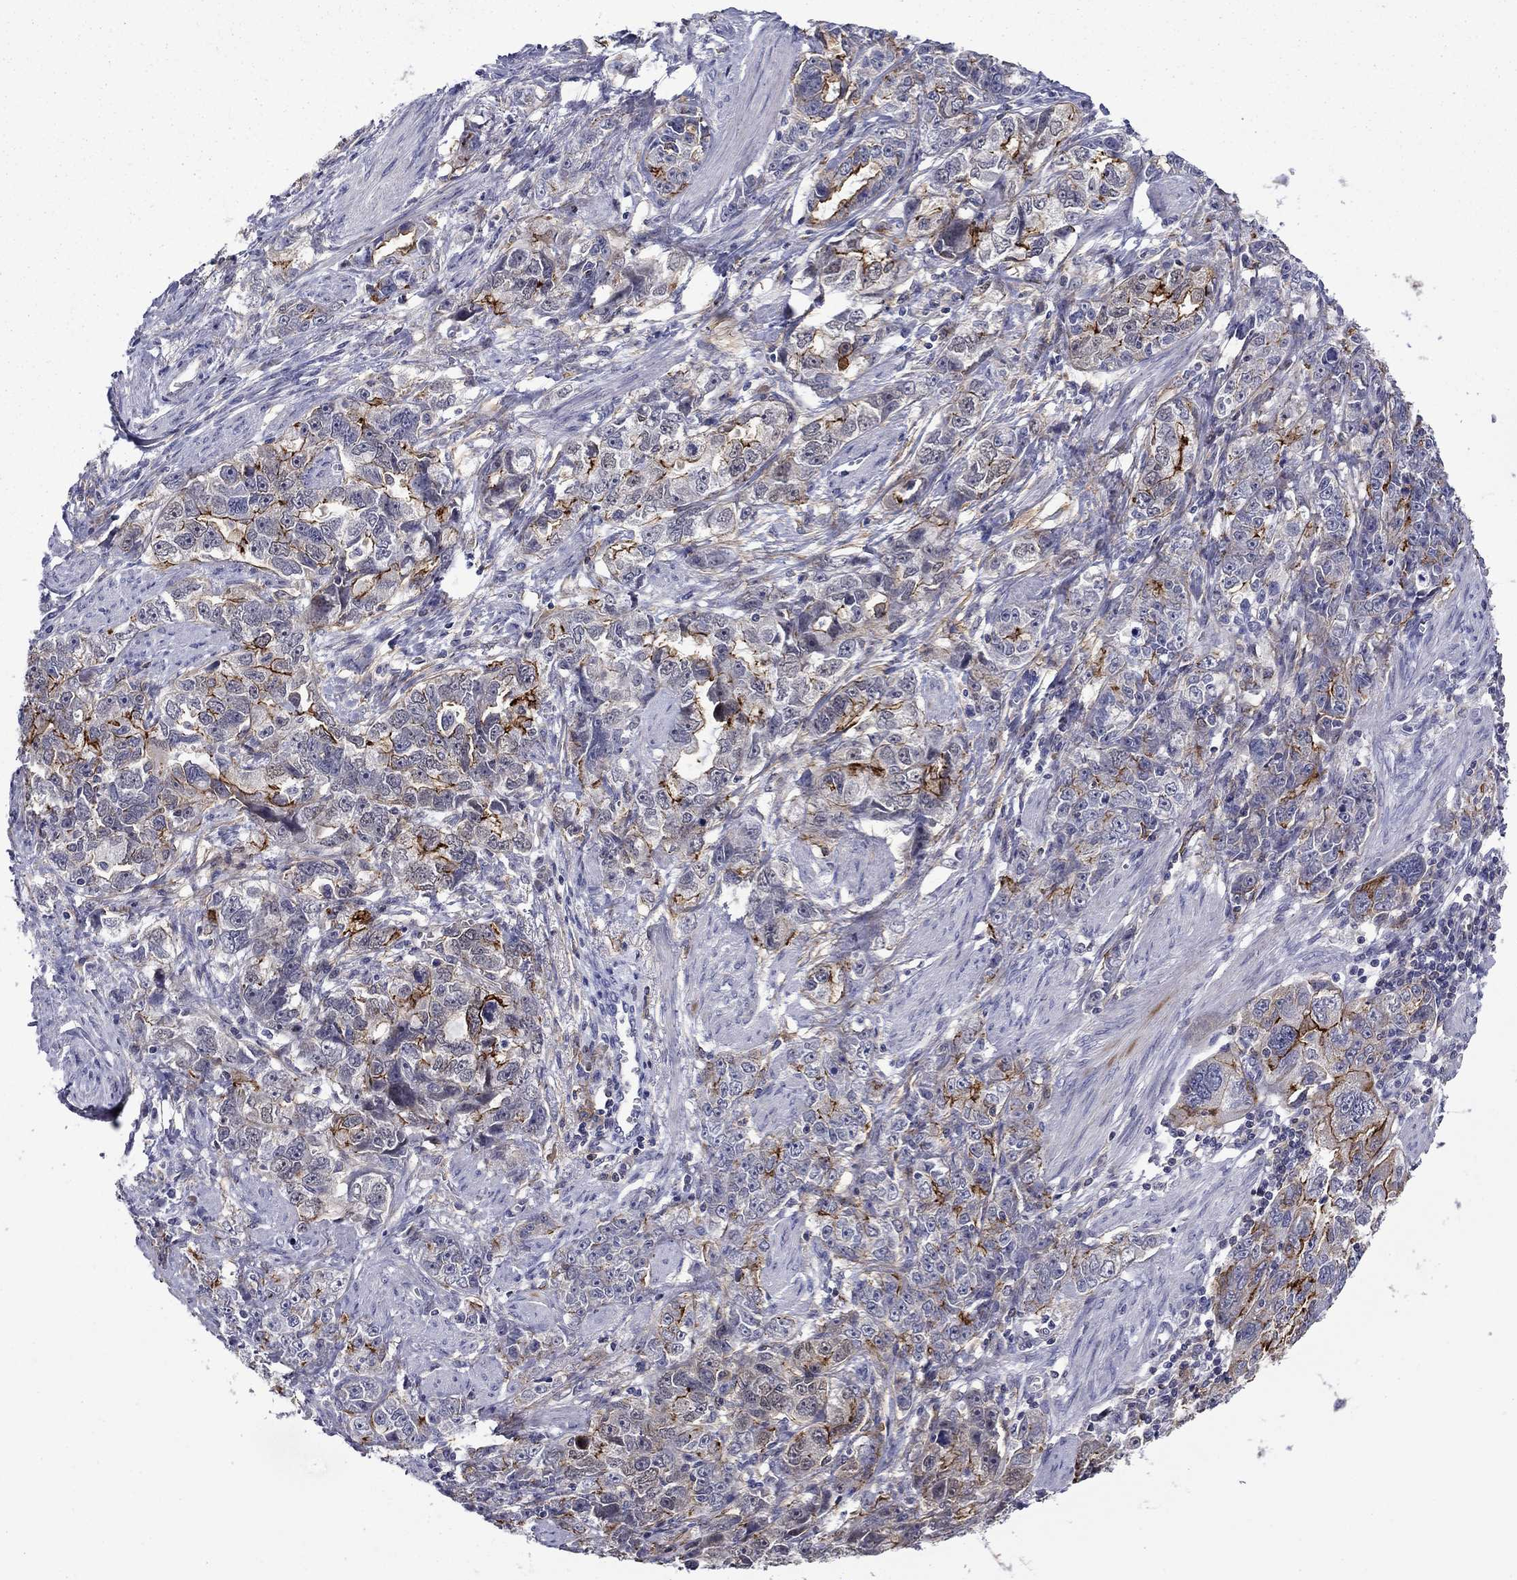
{"staining": {"intensity": "strong", "quantity": "<25%", "location": "cytoplasmic/membranous"}, "tissue": "ovarian cancer", "cell_type": "Tumor cells", "image_type": "cancer", "snomed": [{"axis": "morphology", "description": "Cystadenocarcinoma, serous, NOS"}, {"axis": "topography", "description": "Ovary"}], "caption": "Immunohistochemical staining of serous cystadenocarcinoma (ovarian) reveals medium levels of strong cytoplasmic/membranous expression in about <25% of tumor cells.", "gene": "LMO7", "patient": {"sex": "female", "age": 51}}